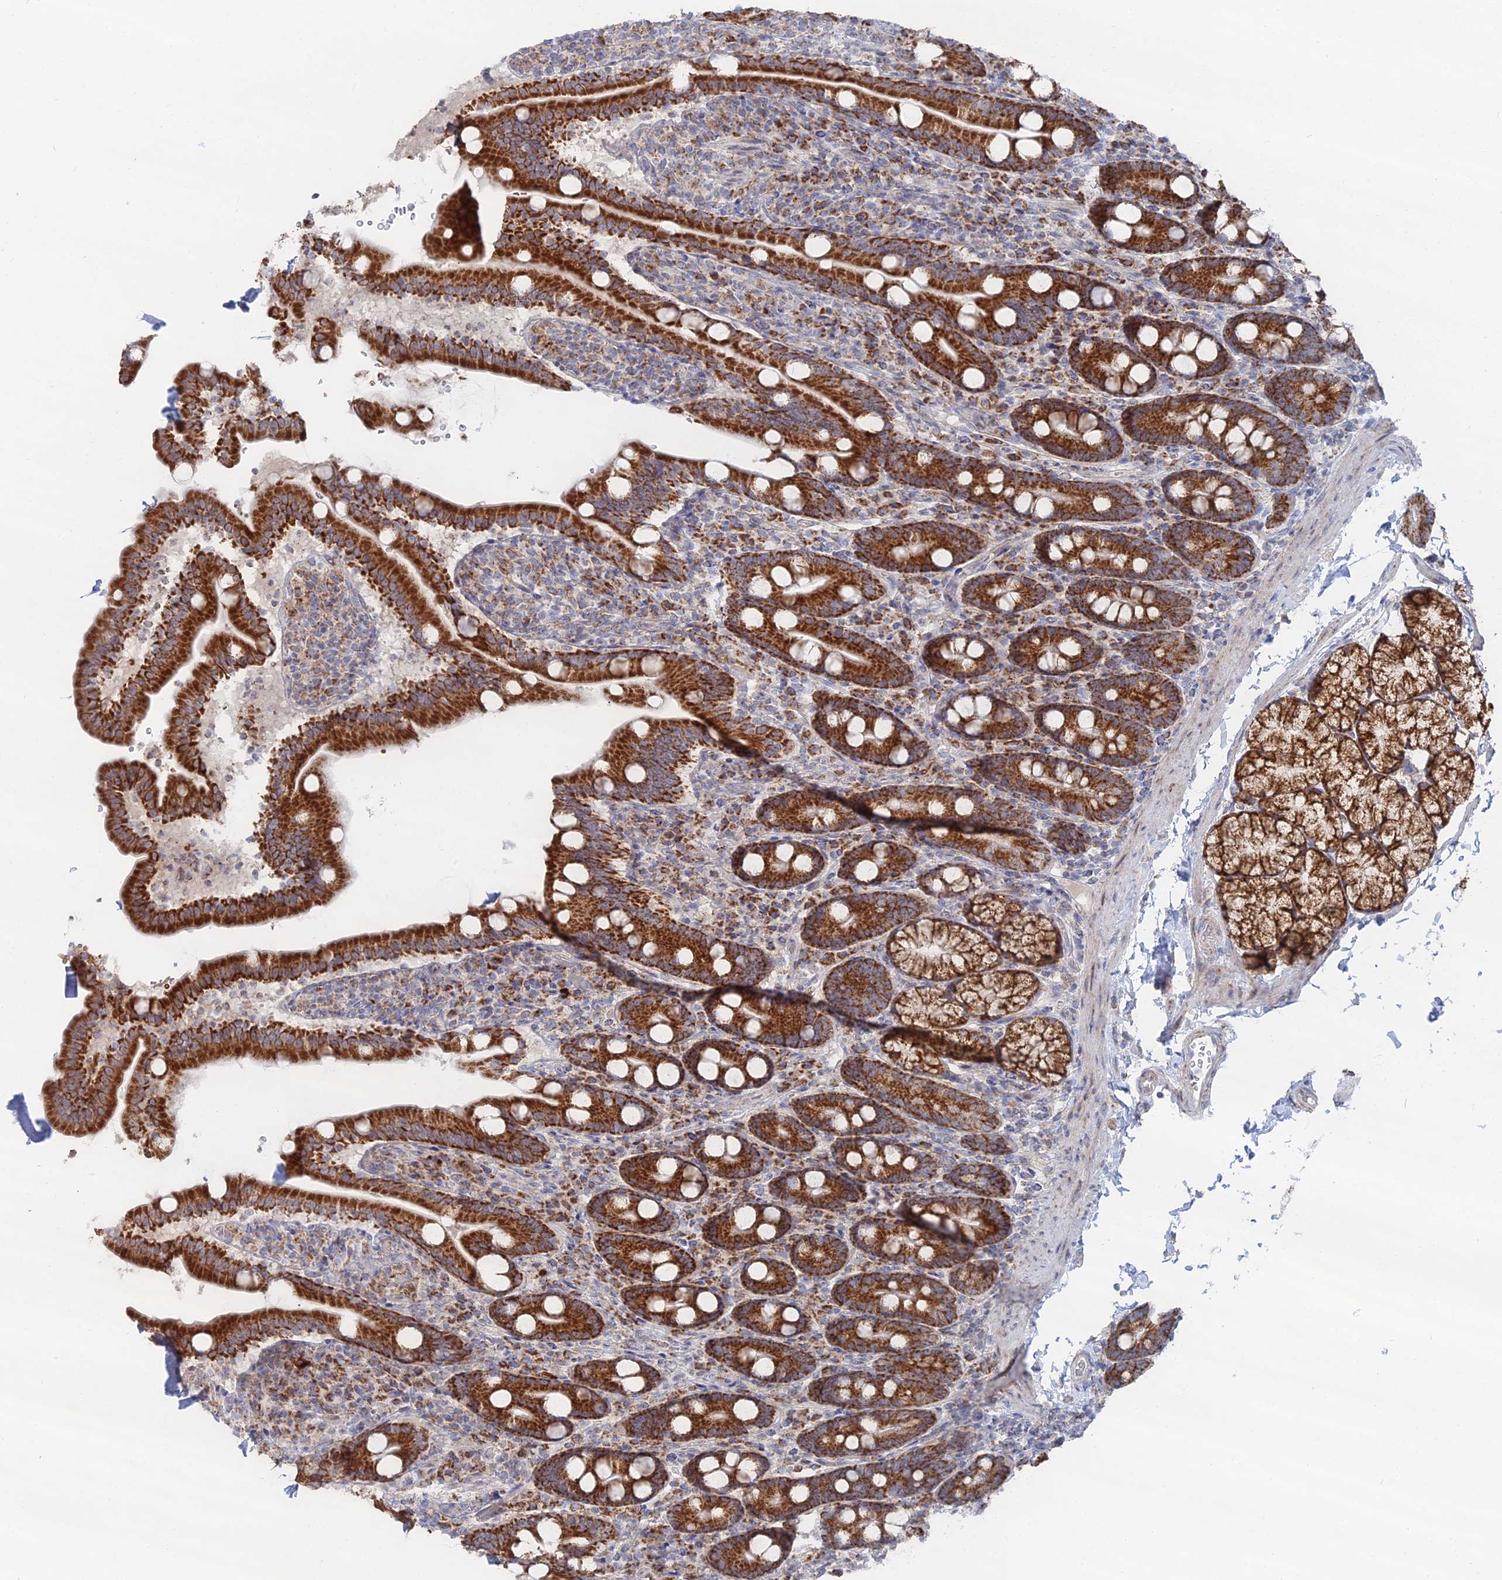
{"staining": {"intensity": "strong", "quantity": ">75%", "location": "cytoplasmic/membranous"}, "tissue": "duodenum", "cell_type": "Glandular cells", "image_type": "normal", "snomed": [{"axis": "morphology", "description": "Normal tissue, NOS"}, {"axis": "topography", "description": "Duodenum"}], "caption": "Protein staining demonstrates strong cytoplasmic/membranous staining in about >75% of glandular cells in normal duodenum.", "gene": "MPC1", "patient": {"sex": "male", "age": 35}}